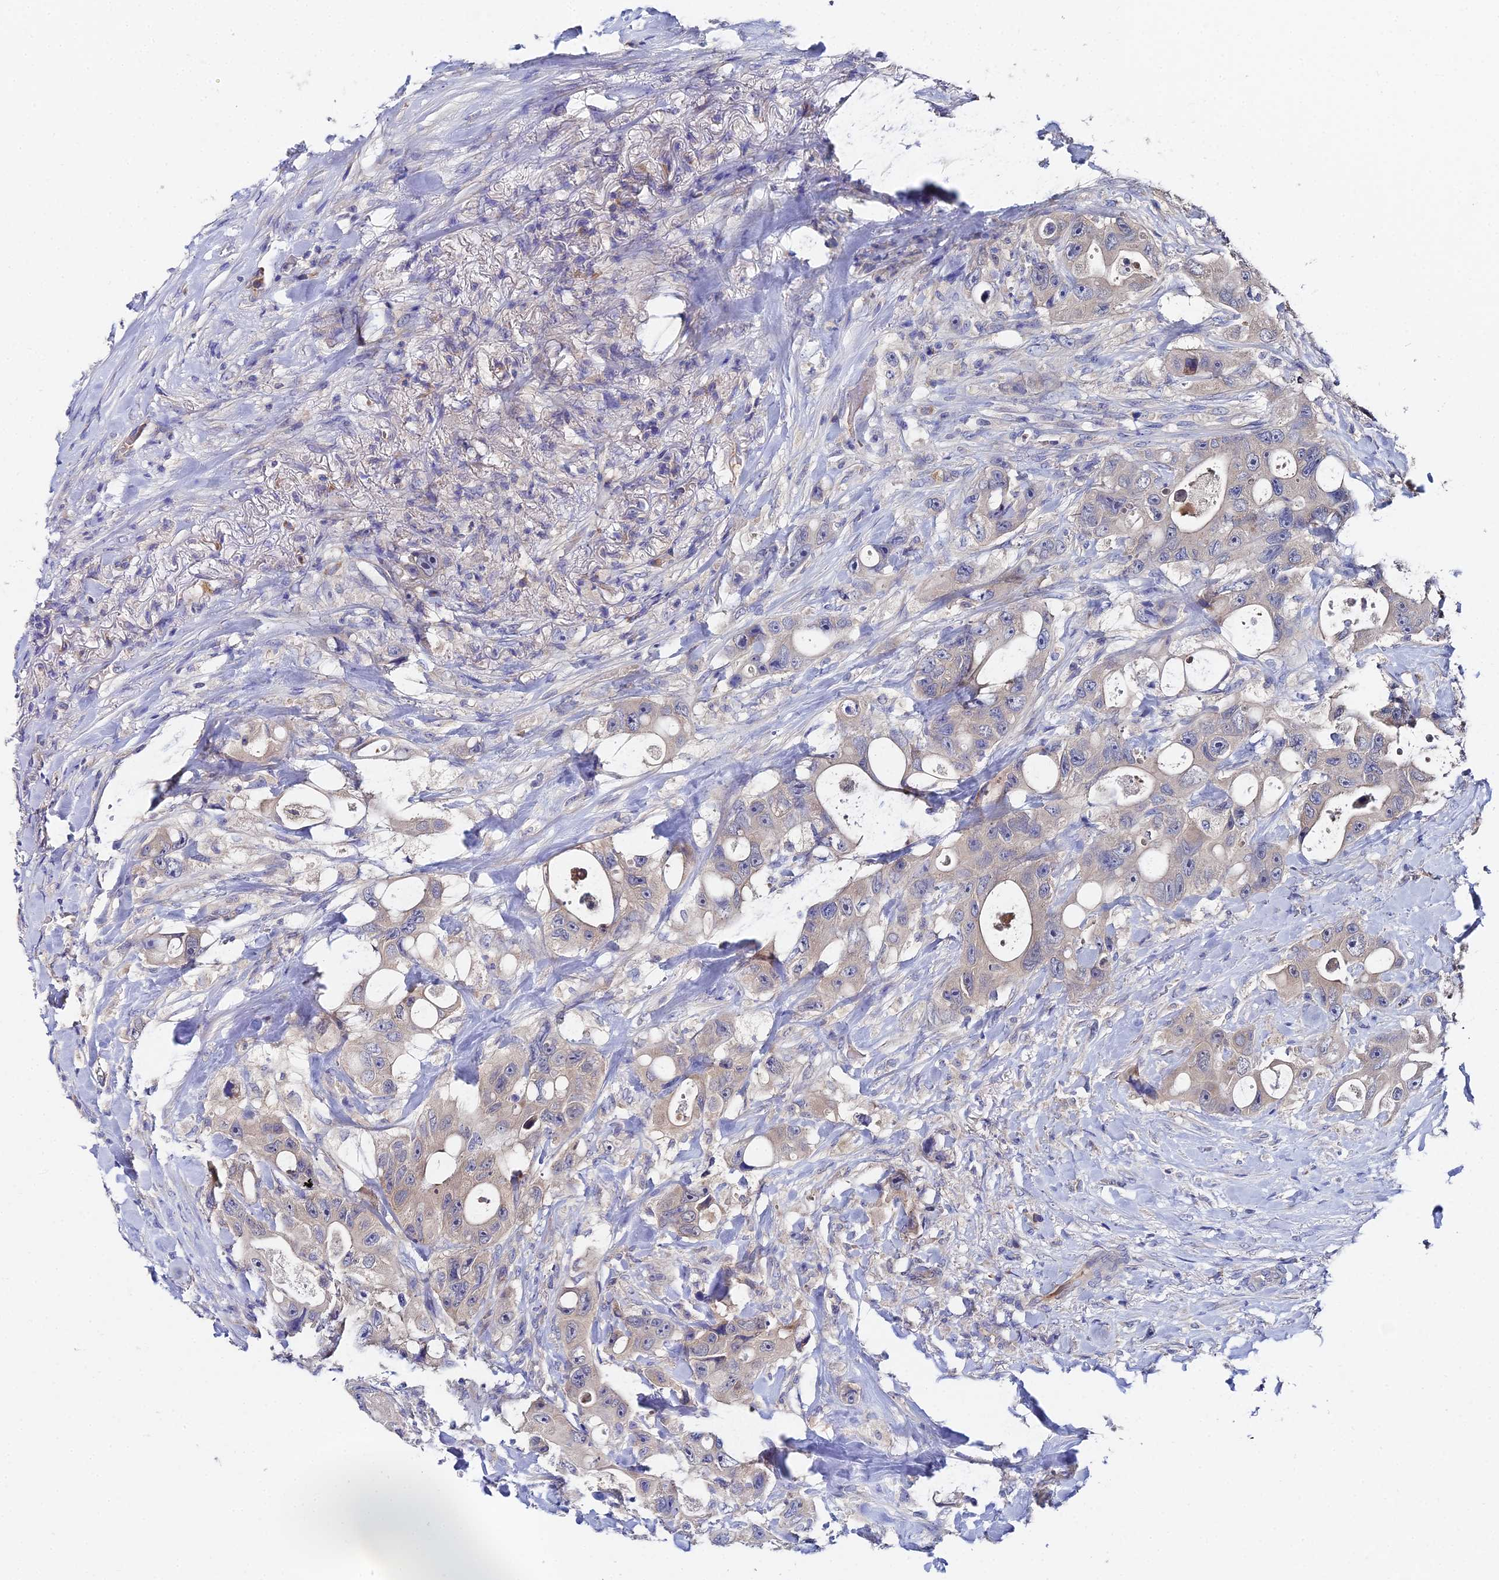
{"staining": {"intensity": "weak", "quantity": "25%-75%", "location": "cytoplasmic/membranous"}, "tissue": "colorectal cancer", "cell_type": "Tumor cells", "image_type": "cancer", "snomed": [{"axis": "morphology", "description": "Adenocarcinoma, NOS"}, {"axis": "topography", "description": "Colon"}], "caption": "Protein expression by immunohistochemistry (IHC) exhibits weak cytoplasmic/membranous positivity in about 25%-75% of tumor cells in colorectal cancer (adenocarcinoma). The staining was performed using DAB (3,3'-diaminobenzidine) to visualize the protein expression in brown, while the nuclei were stained in blue with hematoxylin (Magnification: 20x).", "gene": "UBE2L3", "patient": {"sex": "female", "age": 46}}